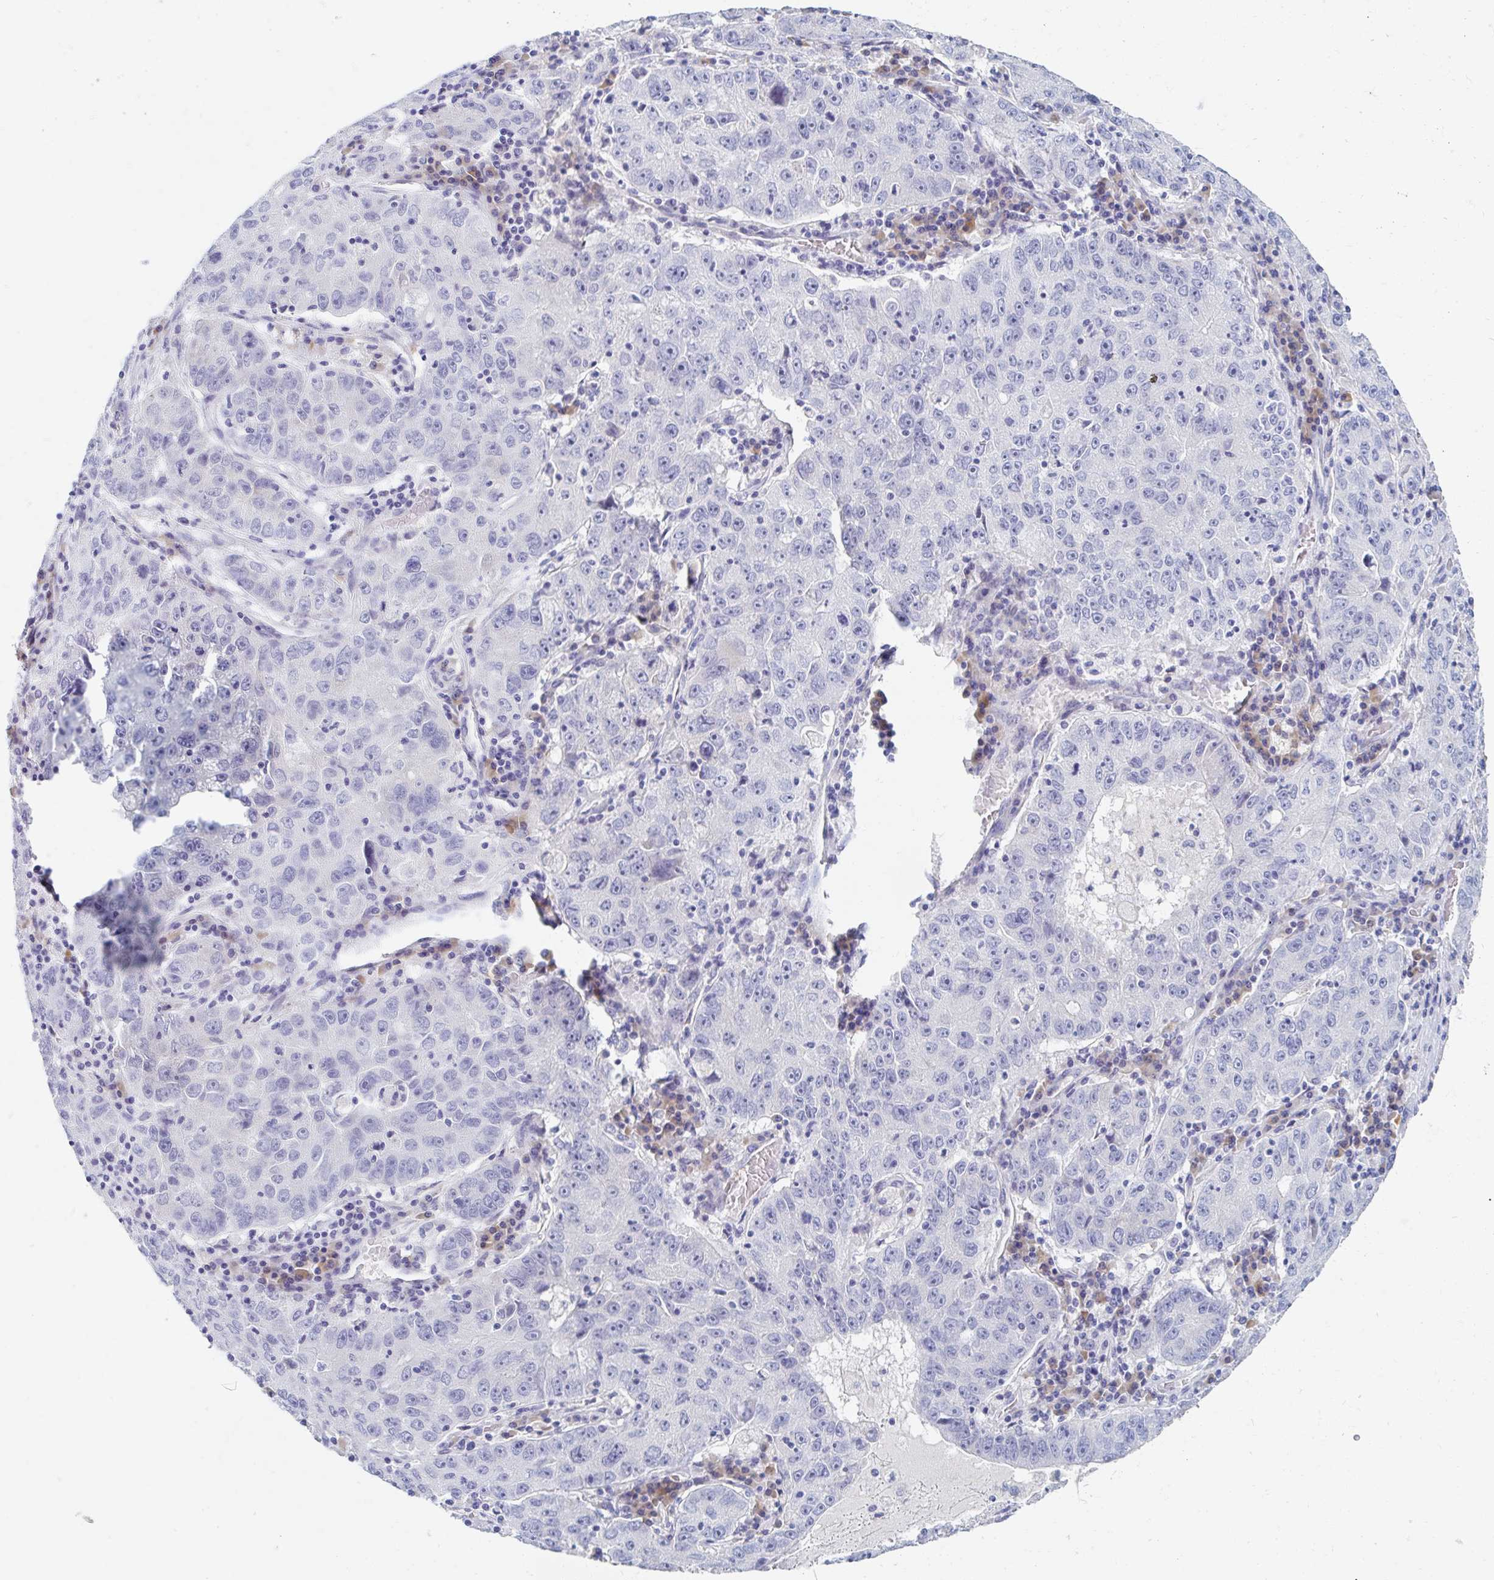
{"staining": {"intensity": "negative", "quantity": "none", "location": "none"}, "tissue": "lung cancer", "cell_type": "Tumor cells", "image_type": "cancer", "snomed": [{"axis": "morphology", "description": "Normal morphology"}, {"axis": "morphology", "description": "Adenocarcinoma, NOS"}, {"axis": "topography", "description": "Lymph node"}, {"axis": "topography", "description": "Lung"}], "caption": "This micrograph is of lung cancer (adenocarcinoma) stained with immunohistochemistry to label a protein in brown with the nuclei are counter-stained blue. There is no positivity in tumor cells.", "gene": "MYLK2", "patient": {"sex": "female", "age": 57}}